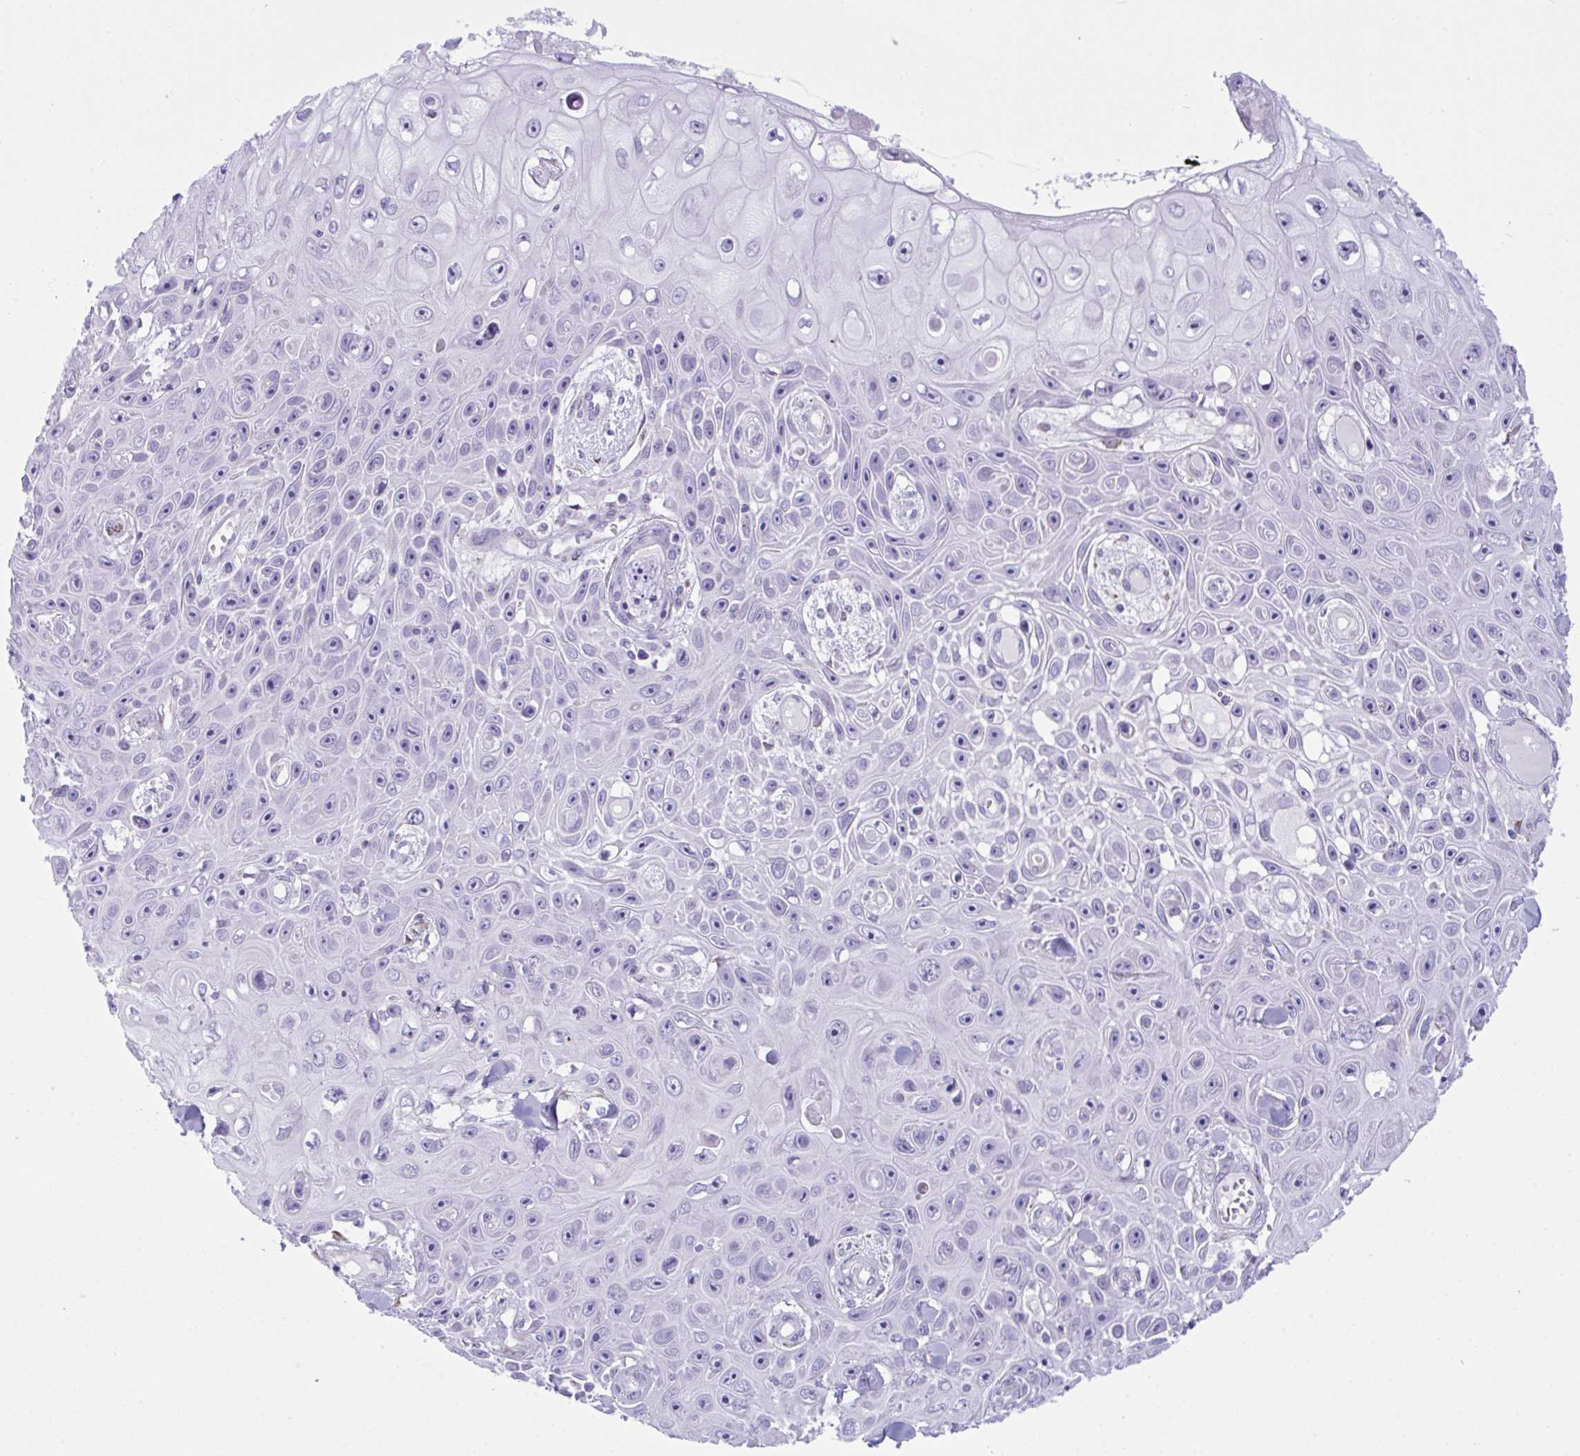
{"staining": {"intensity": "negative", "quantity": "none", "location": "none"}, "tissue": "skin cancer", "cell_type": "Tumor cells", "image_type": "cancer", "snomed": [{"axis": "morphology", "description": "Squamous cell carcinoma, NOS"}, {"axis": "topography", "description": "Skin"}], "caption": "Skin cancer (squamous cell carcinoma) stained for a protein using immunohistochemistry (IHC) reveals no staining tumor cells.", "gene": "BBS1", "patient": {"sex": "male", "age": 82}}